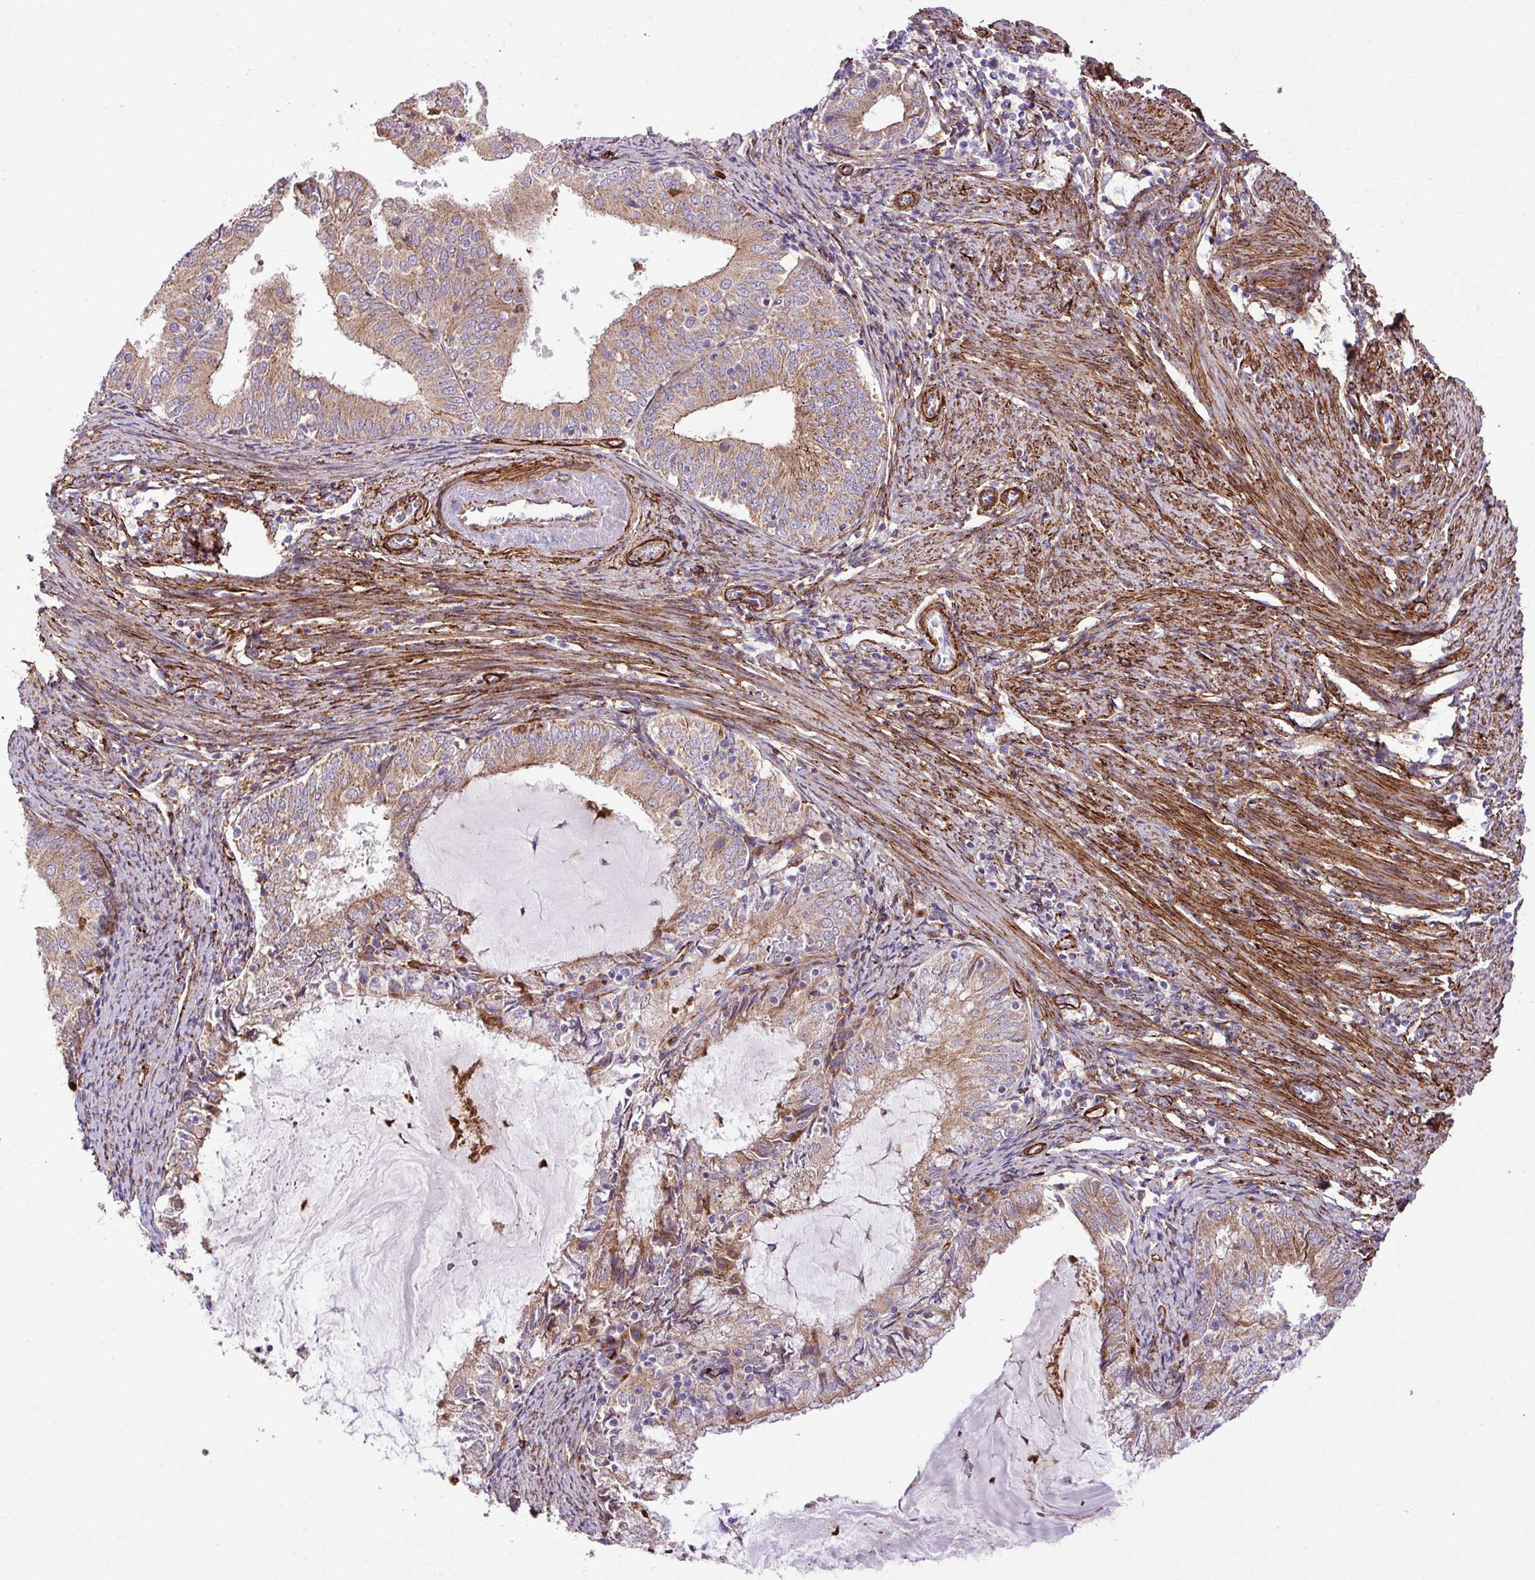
{"staining": {"intensity": "moderate", "quantity": "25%-75%", "location": "cytoplasmic/membranous"}, "tissue": "endometrial cancer", "cell_type": "Tumor cells", "image_type": "cancer", "snomed": [{"axis": "morphology", "description": "Adenocarcinoma, NOS"}, {"axis": "topography", "description": "Endometrium"}], "caption": "Protein staining shows moderate cytoplasmic/membranous staining in approximately 25%-75% of tumor cells in endometrial adenocarcinoma.", "gene": "FAM47E", "patient": {"sex": "female", "age": 57}}